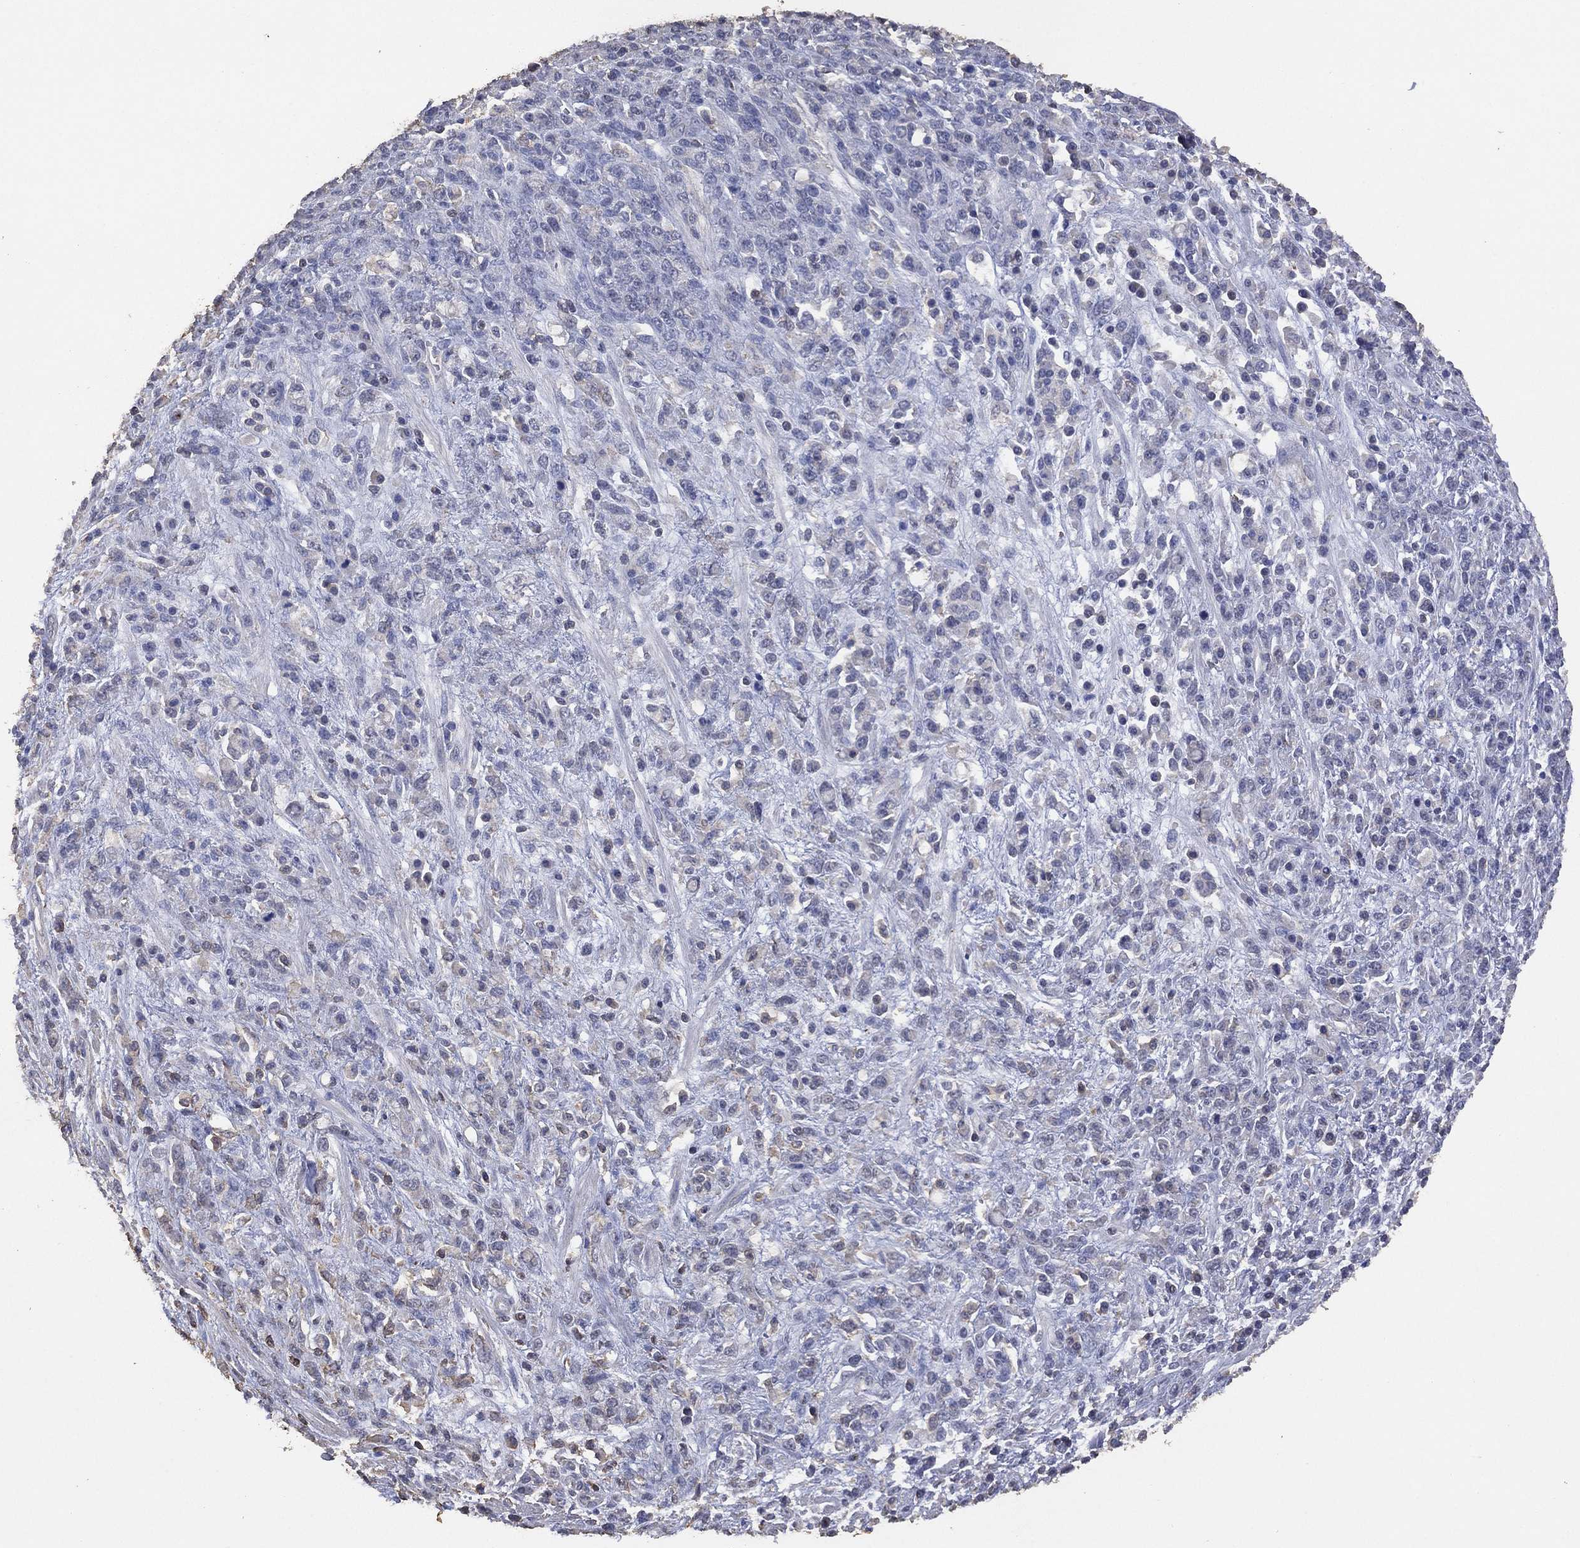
{"staining": {"intensity": "negative", "quantity": "none", "location": "none"}, "tissue": "stomach cancer", "cell_type": "Tumor cells", "image_type": "cancer", "snomed": [{"axis": "morphology", "description": "Adenocarcinoma, NOS"}, {"axis": "topography", "description": "Stomach"}], "caption": "The IHC photomicrograph has no significant expression in tumor cells of stomach cancer tissue.", "gene": "ADPRHL1", "patient": {"sex": "female", "age": 57}}